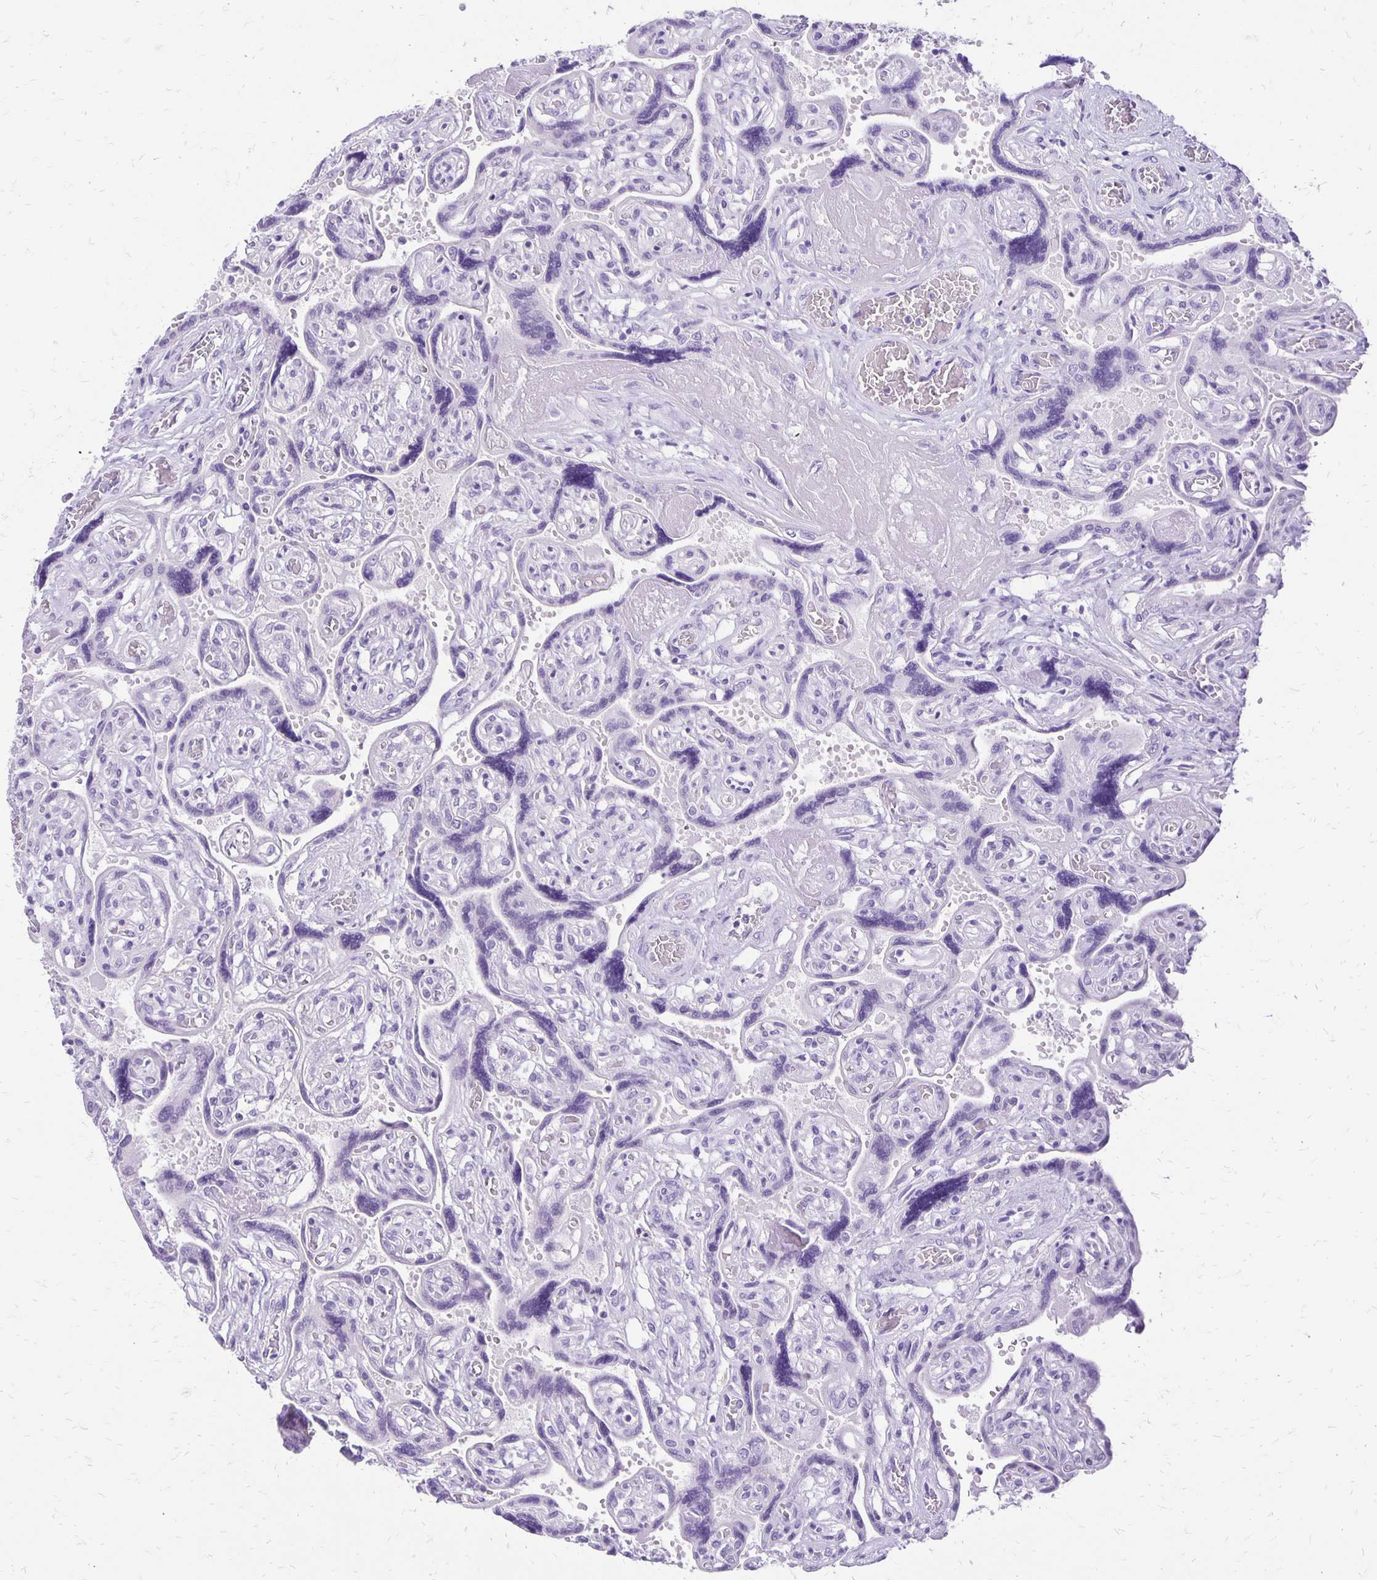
{"staining": {"intensity": "negative", "quantity": "none", "location": "none"}, "tissue": "placenta", "cell_type": "Decidual cells", "image_type": "normal", "snomed": [{"axis": "morphology", "description": "Normal tissue, NOS"}, {"axis": "topography", "description": "Placenta"}], "caption": "Immunohistochemistry histopathology image of benign placenta: placenta stained with DAB (3,3'-diaminobenzidine) reveals no significant protein positivity in decidual cells.", "gene": "ANKRD45", "patient": {"sex": "female", "age": 32}}